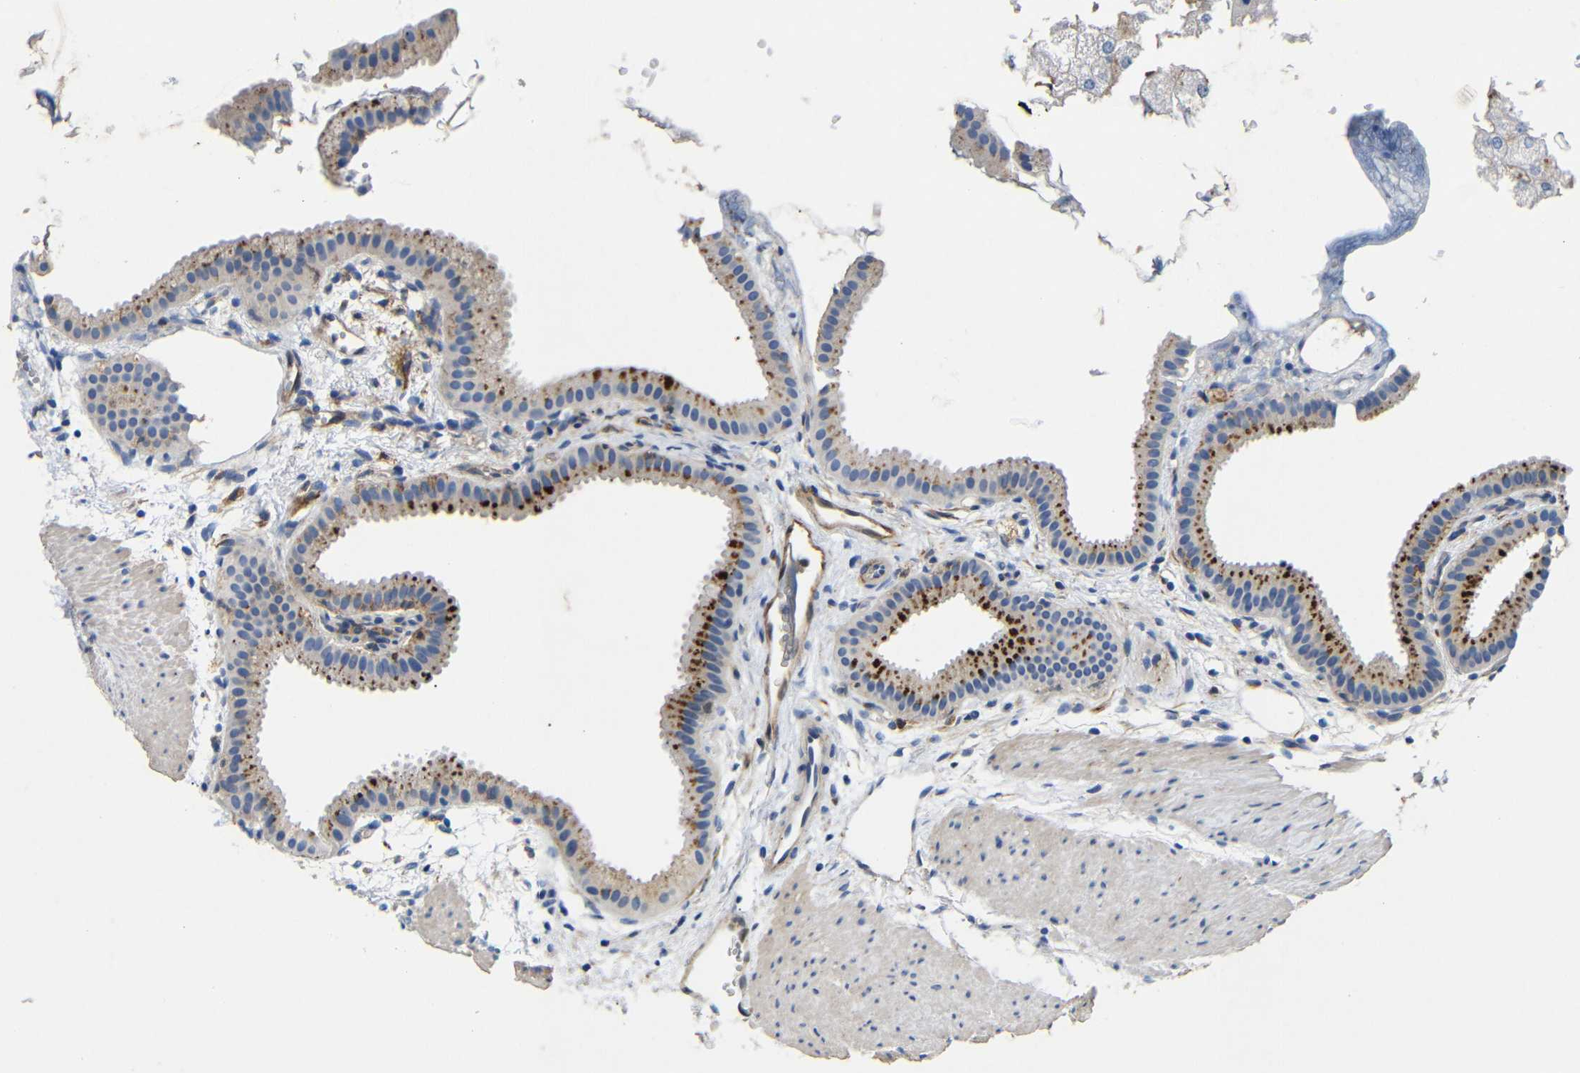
{"staining": {"intensity": "moderate", "quantity": ">75%", "location": "cytoplasmic/membranous"}, "tissue": "gallbladder", "cell_type": "Glandular cells", "image_type": "normal", "snomed": [{"axis": "morphology", "description": "Normal tissue, NOS"}, {"axis": "topography", "description": "Gallbladder"}], "caption": "DAB (3,3'-diaminobenzidine) immunohistochemical staining of unremarkable human gallbladder demonstrates moderate cytoplasmic/membranous protein expression in about >75% of glandular cells.", "gene": "SDCBP", "patient": {"sex": "female", "age": 64}}